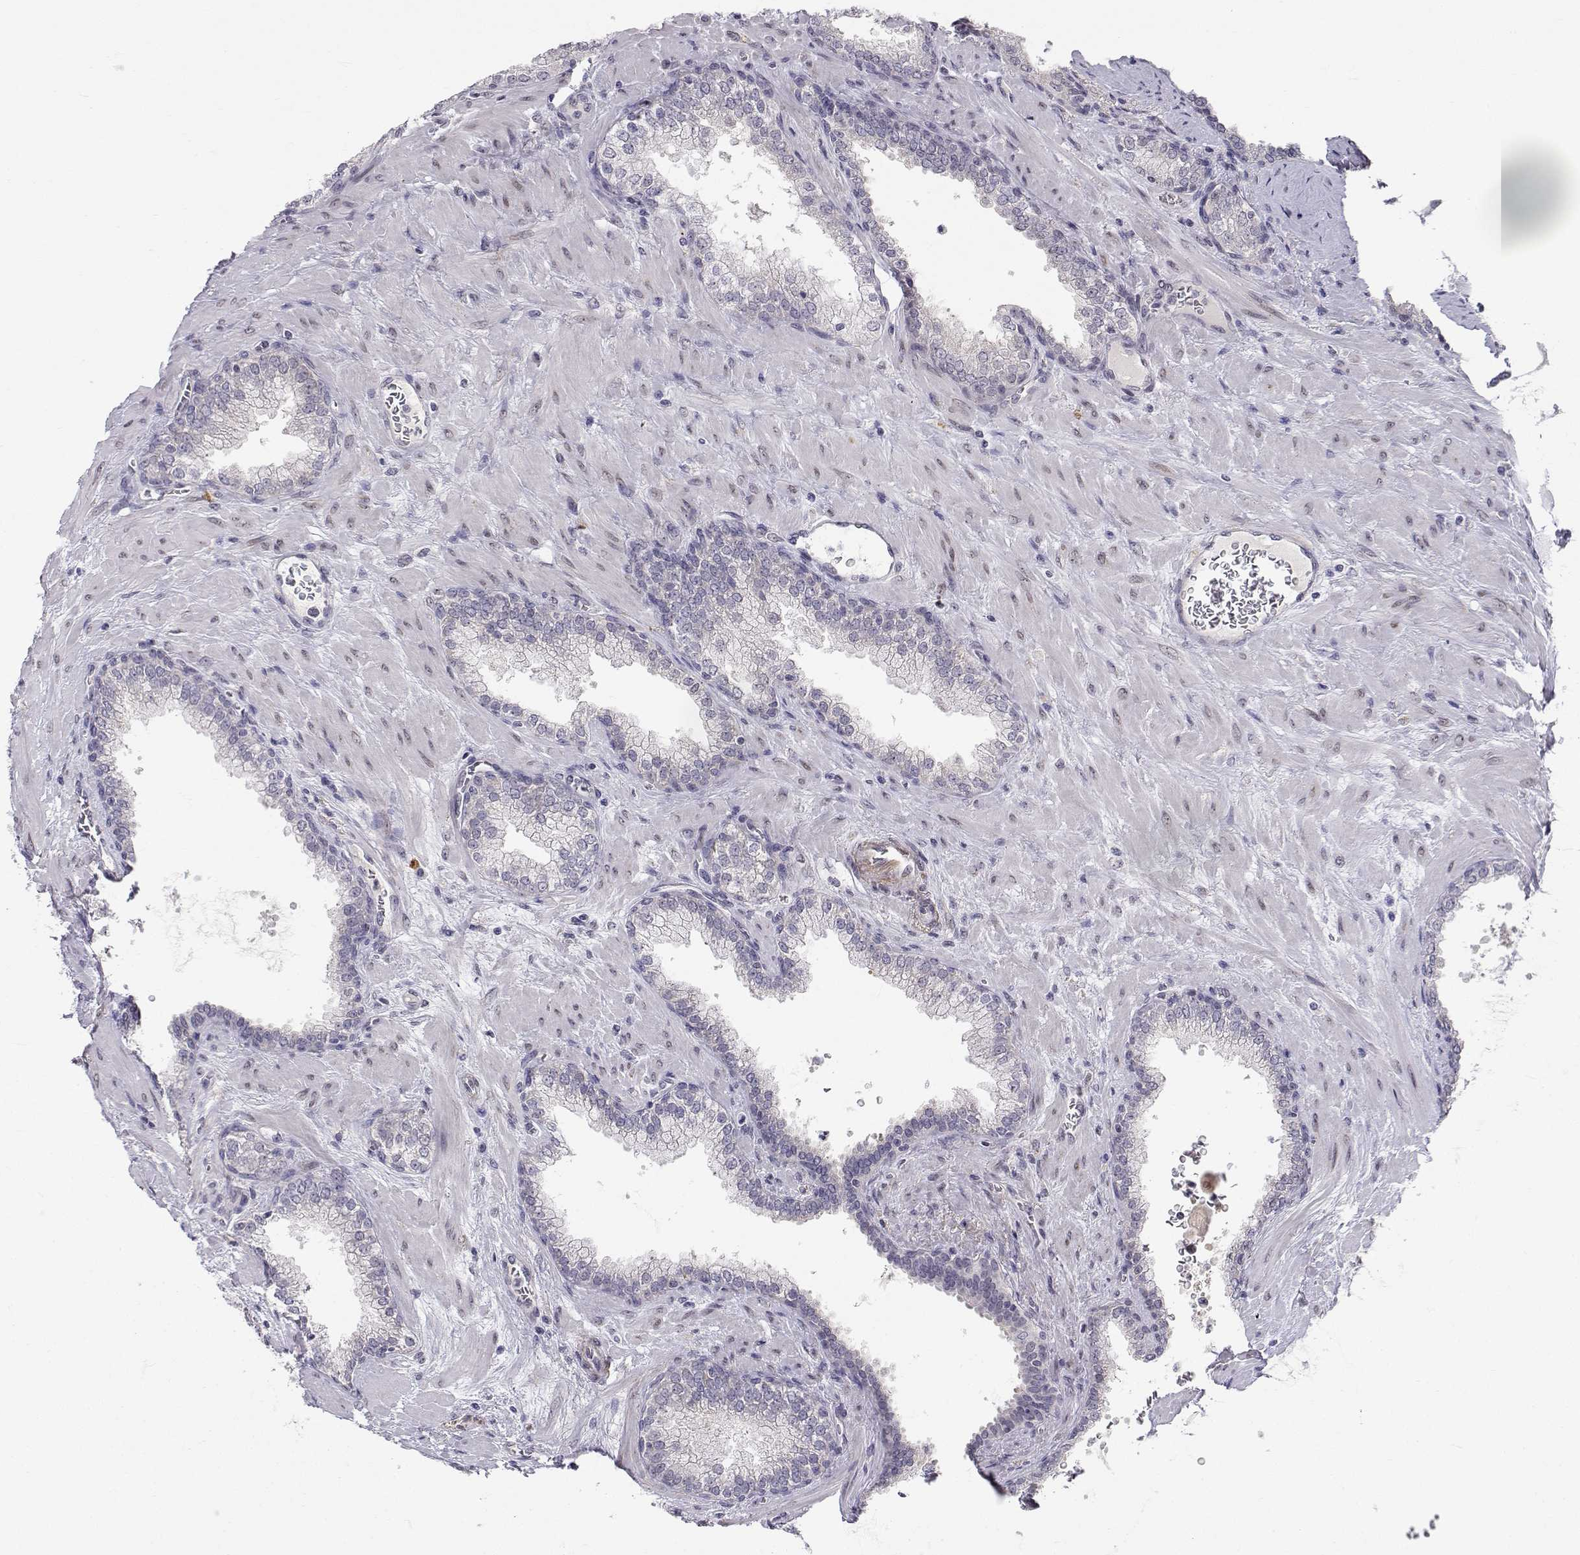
{"staining": {"intensity": "negative", "quantity": "none", "location": "none"}, "tissue": "prostate cancer", "cell_type": "Tumor cells", "image_type": "cancer", "snomed": [{"axis": "morphology", "description": "Adenocarcinoma, NOS"}, {"axis": "topography", "description": "Prostate"}], "caption": "The micrograph demonstrates no significant expression in tumor cells of prostate cancer (adenocarcinoma).", "gene": "SLC6A3", "patient": {"sex": "male", "age": 67}}